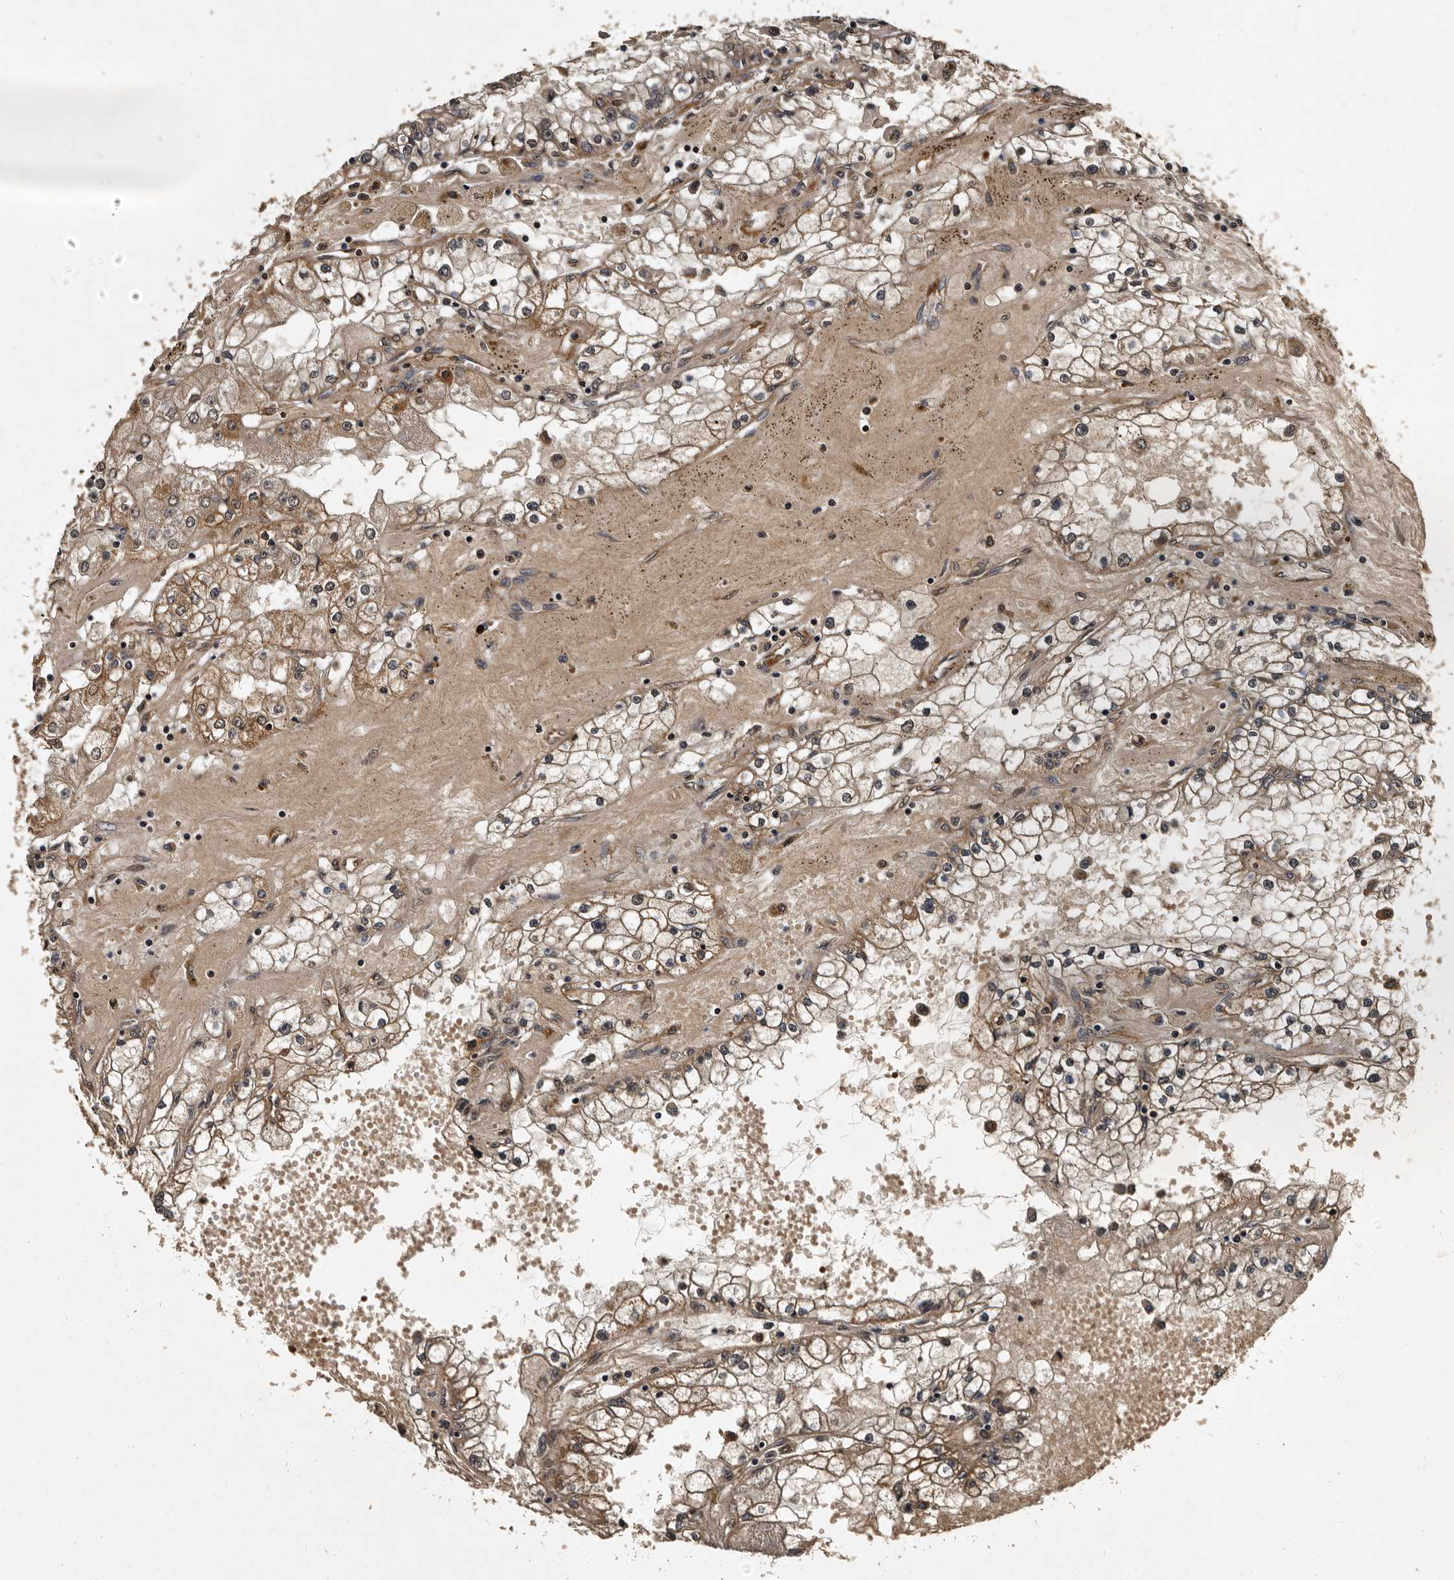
{"staining": {"intensity": "moderate", "quantity": ">75%", "location": "cytoplasmic/membranous"}, "tissue": "renal cancer", "cell_type": "Tumor cells", "image_type": "cancer", "snomed": [{"axis": "morphology", "description": "Adenocarcinoma, NOS"}, {"axis": "topography", "description": "Kidney"}], "caption": "Immunohistochemistry histopathology image of human adenocarcinoma (renal) stained for a protein (brown), which demonstrates medium levels of moderate cytoplasmic/membranous expression in approximately >75% of tumor cells.", "gene": "CPNE3", "patient": {"sex": "male", "age": 56}}